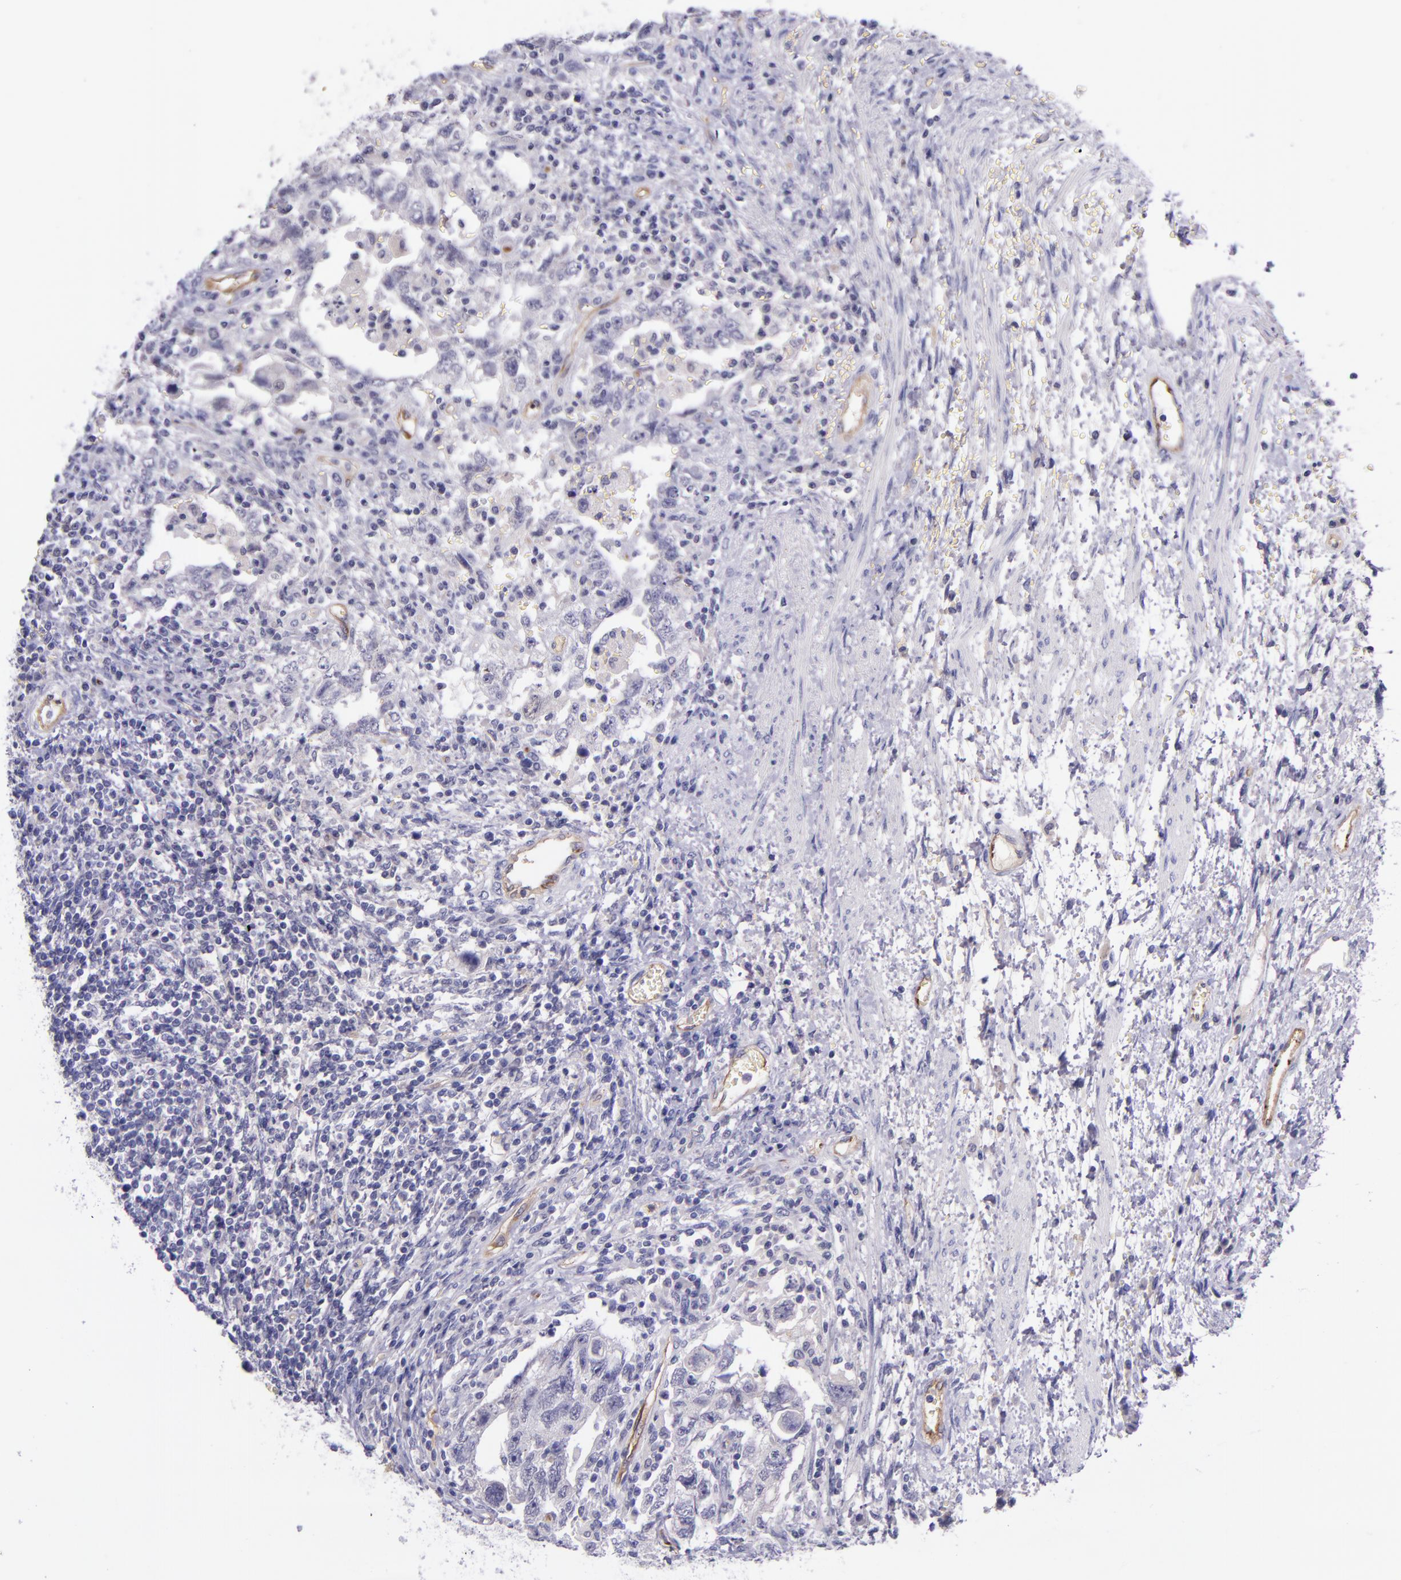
{"staining": {"intensity": "negative", "quantity": "none", "location": "none"}, "tissue": "testis cancer", "cell_type": "Tumor cells", "image_type": "cancer", "snomed": [{"axis": "morphology", "description": "Carcinoma, Embryonal, NOS"}, {"axis": "topography", "description": "Testis"}], "caption": "Protein analysis of testis cancer displays no significant staining in tumor cells. (DAB (3,3'-diaminobenzidine) IHC, high magnification).", "gene": "NOS3", "patient": {"sex": "male", "age": 26}}